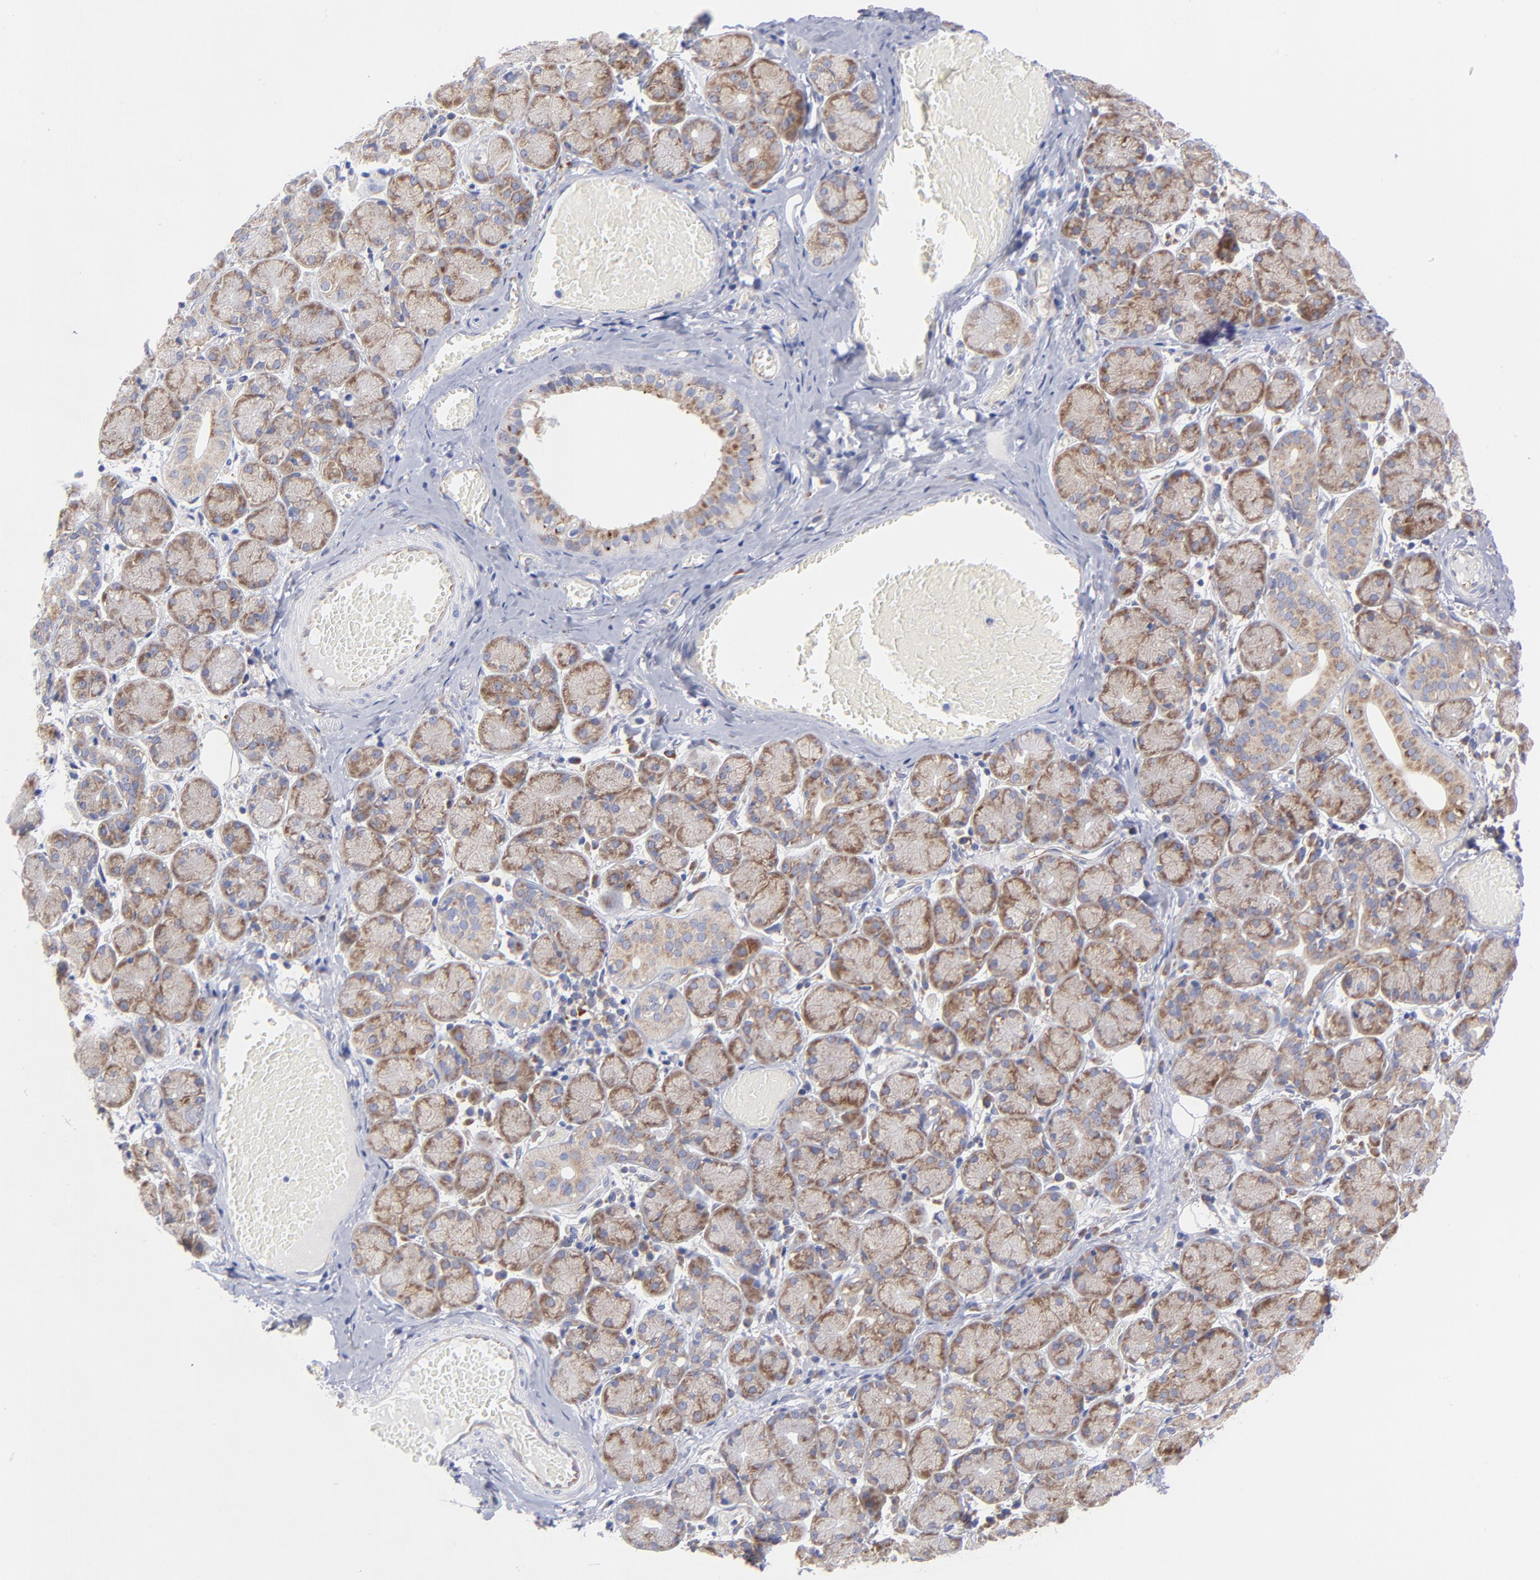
{"staining": {"intensity": "moderate", "quantity": ">75%", "location": "cytoplasmic/membranous"}, "tissue": "salivary gland", "cell_type": "Glandular cells", "image_type": "normal", "snomed": [{"axis": "morphology", "description": "Normal tissue, NOS"}, {"axis": "topography", "description": "Salivary gland"}], "caption": "A brown stain labels moderate cytoplasmic/membranous positivity of a protein in glandular cells of normal human salivary gland.", "gene": "EIF2AK2", "patient": {"sex": "female", "age": 24}}